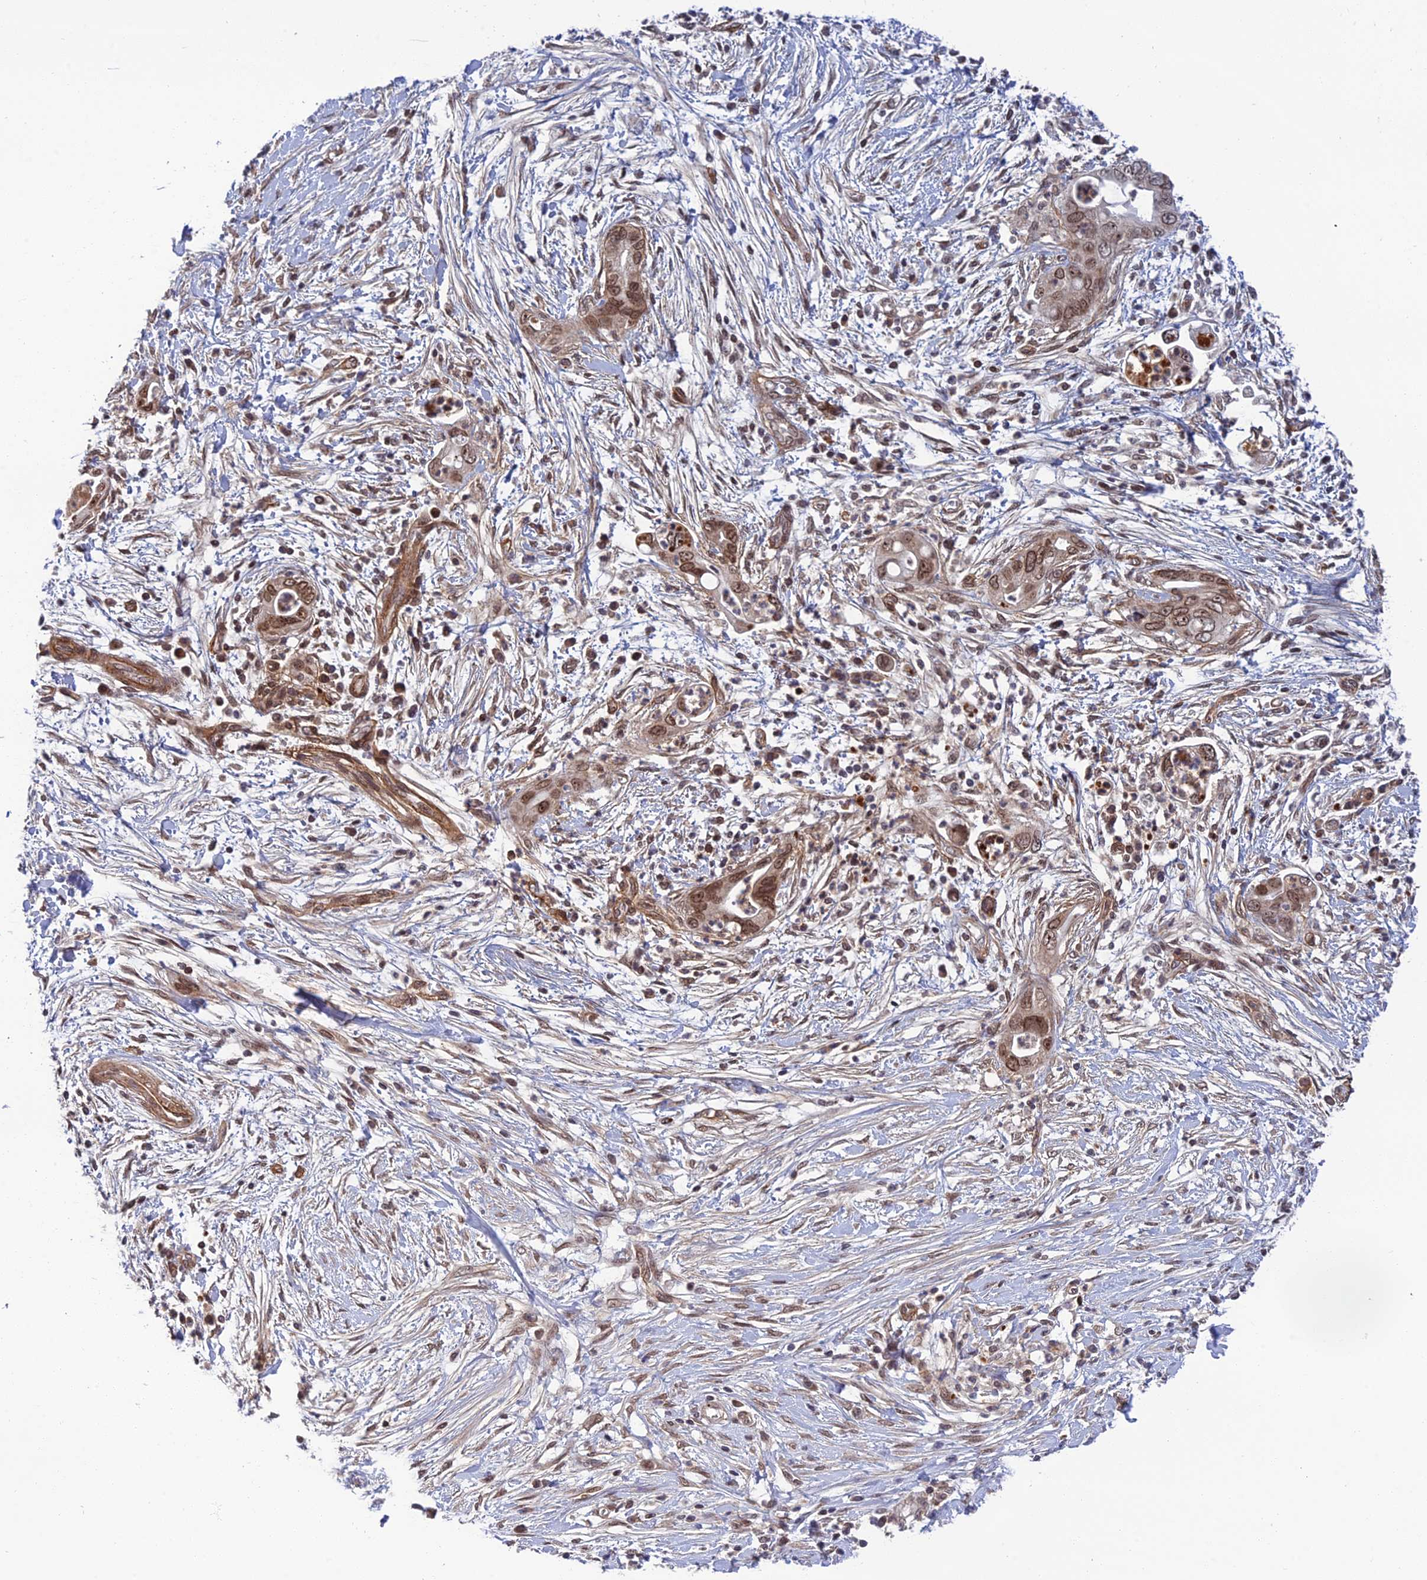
{"staining": {"intensity": "moderate", "quantity": ">75%", "location": "nuclear"}, "tissue": "pancreatic cancer", "cell_type": "Tumor cells", "image_type": "cancer", "snomed": [{"axis": "morphology", "description": "Adenocarcinoma, NOS"}, {"axis": "topography", "description": "Pancreas"}], "caption": "The micrograph shows staining of adenocarcinoma (pancreatic), revealing moderate nuclear protein staining (brown color) within tumor cells.", "gene": "REXO1", "patient": {"sex": "male", "age": 75}}